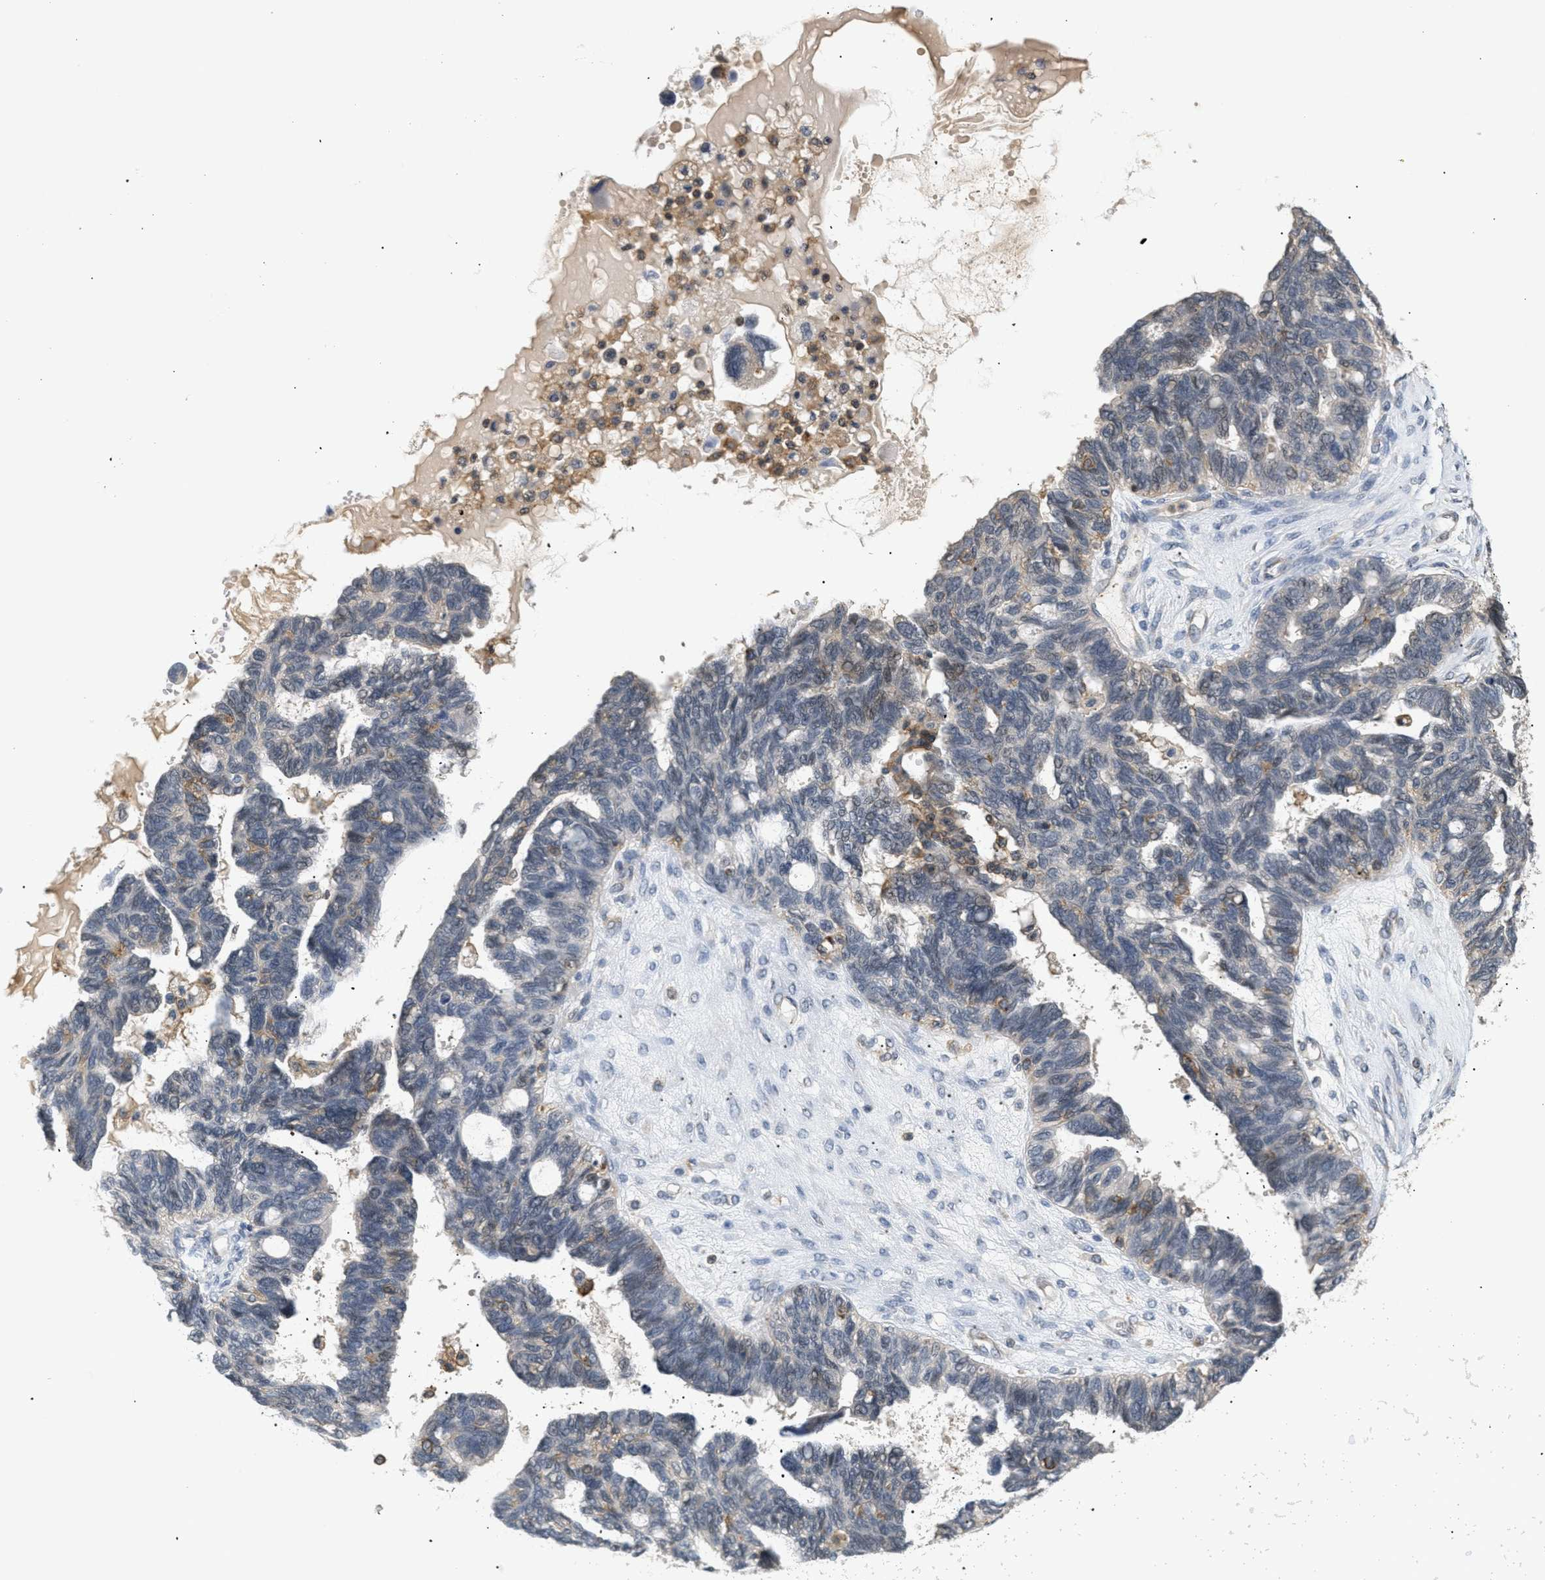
{"staining": {"intensity": "weak", "quantity": "25%-75%", "location": "cytoplasmic/membranous"}, "tissue": "ovarian cancer", "cell_type": "Tumor cells", "image_type": "cancer", "snomed": [{"axis": "morphology", "description": "Cystadenocarcinoma, serous, NOS"}, {"axis": "topography", "description": "Ovary"}], "caption": "Protein staining demonstrates weak cytoplasmic/membranous staining in approximately 25%-75% of tumor cells in ovarian serous cystadenocarcinoma.", "gene": "CORO2B", "patient": {"sex": "female", "age": 79}}